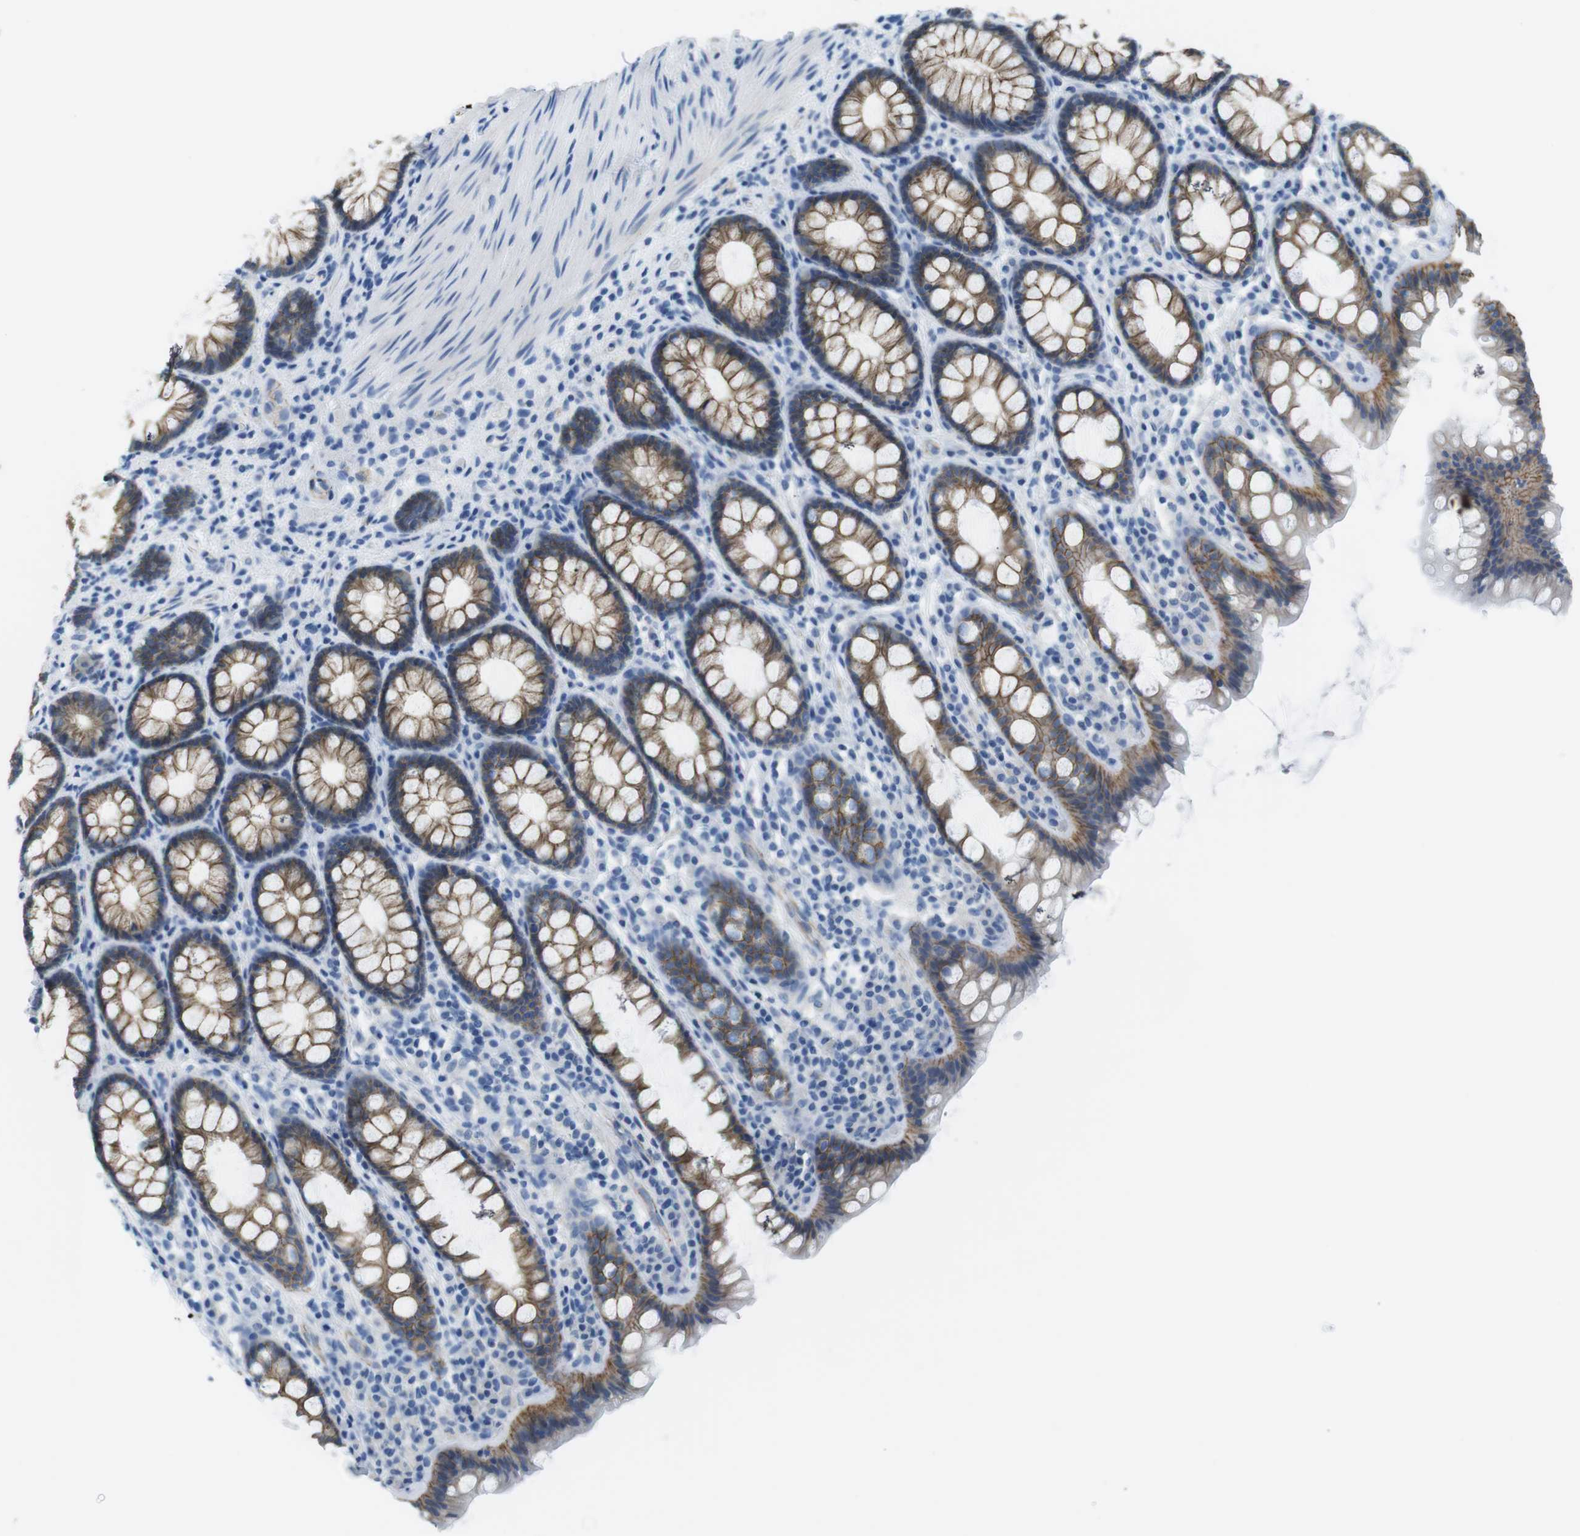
{"staining": {"intensity": "moderate", "quantity": ">75%", "location": "cytoplasmic/membranous"}, "tissue": "rectum", "cell_type": "Glandular cells", "image_type": "normal", "snomed": [{"axis": "morphology", "description": "Normal tissue, NOS"}, {"axis": "topography", "description": "Rectum"}], "caption": "This micrograph shows normal rectum stained with IHC to label a protein in brown. The cytoplasmic/membranous of glandular cells show moderate positivity for the protein. Nuclei are counter-stained blue.", "gene": "SLC6A6", "patient": {"sex": "male", "age": 92}}